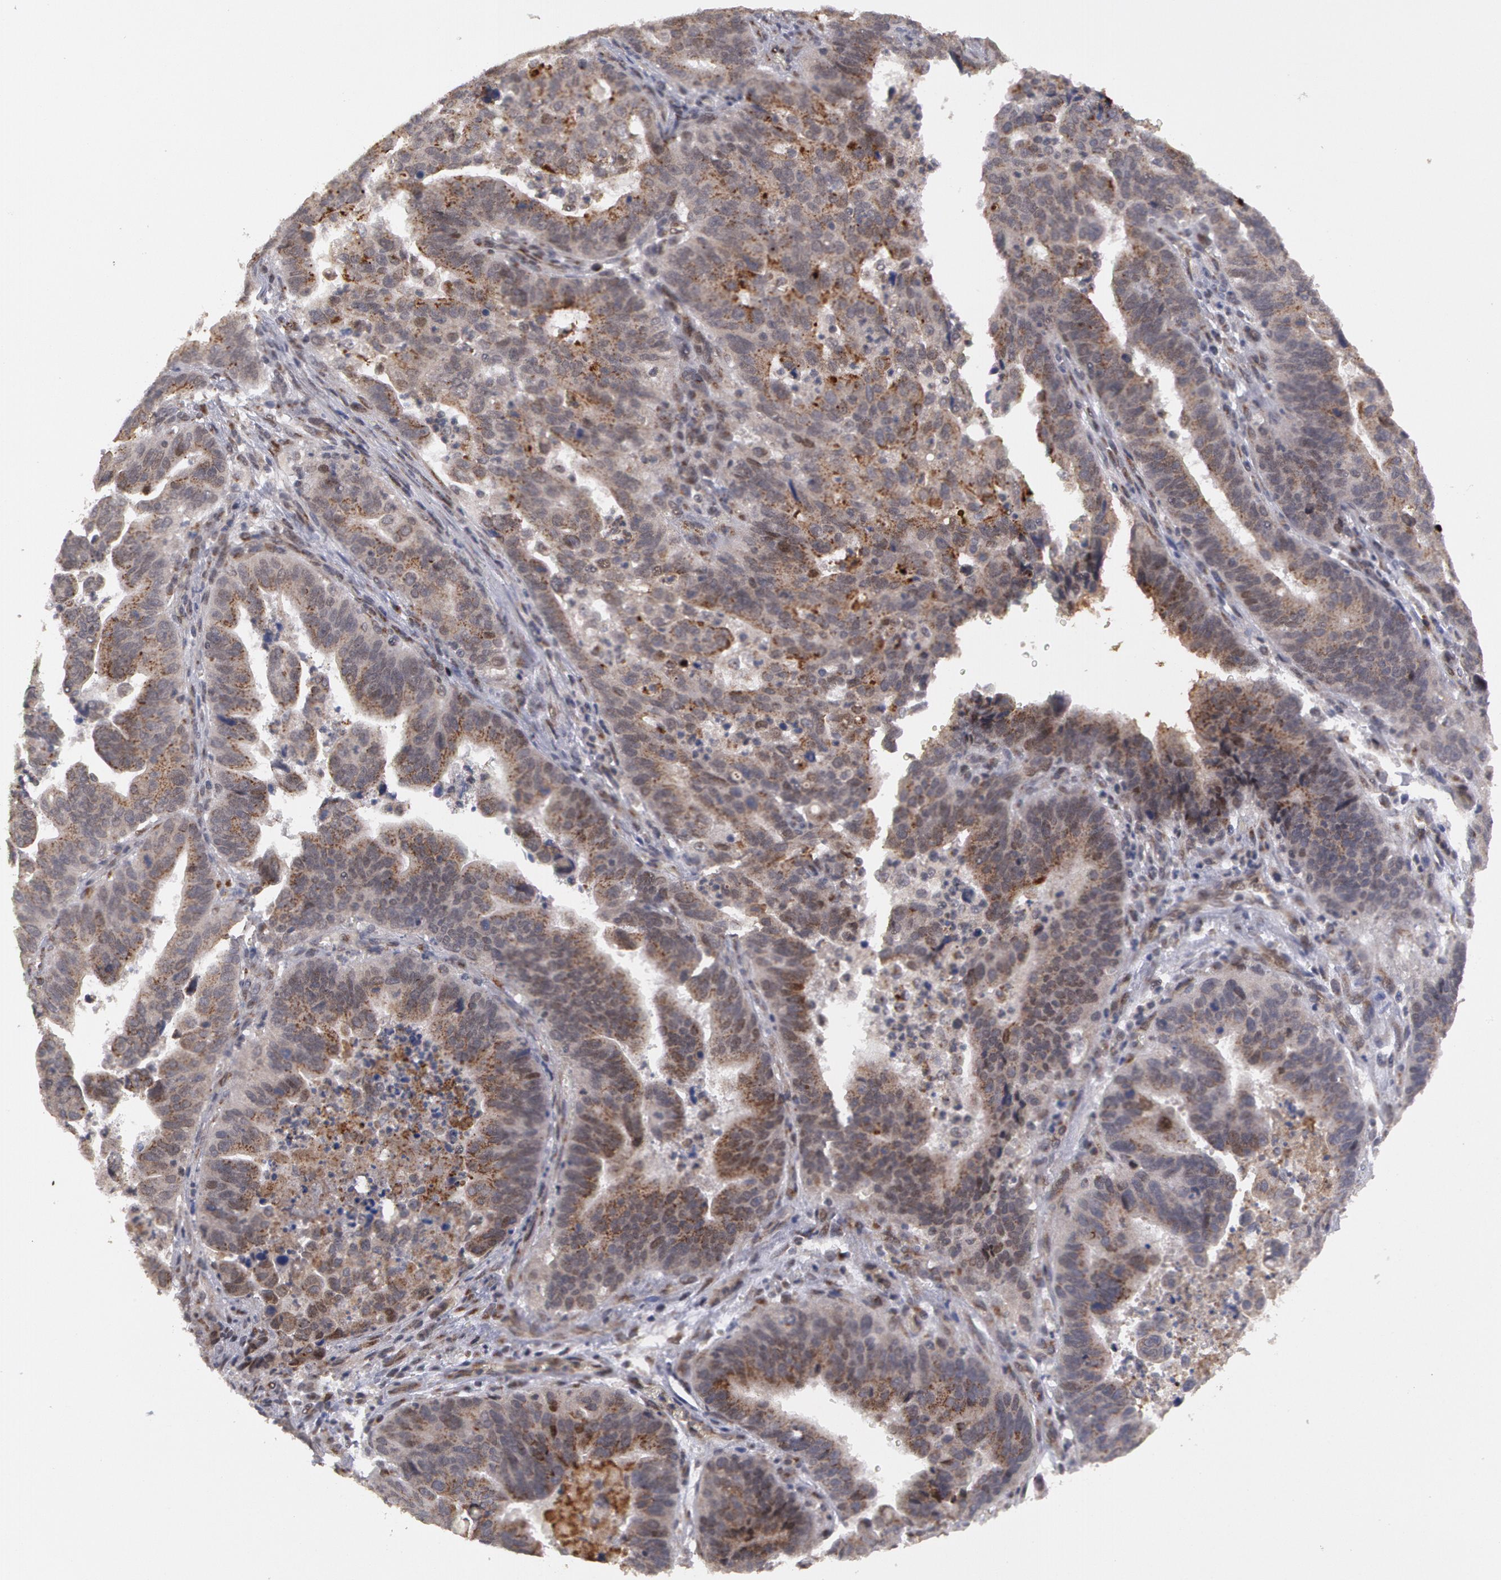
{"staining": {"intensity": "negative", "quantity": "none", "location": "none"}, "tissue": "stomach cancer", "cell_type": "Tumor cells", "image_type": "cancer", "snomed": [{"axis": "morphology", "description": "Adenocarcinoma, NOS"}, {"axis": "topography", "description": "Stomach, upper"}], "caption": "This is an IHC photomicrograph of adenocarcinoma (stomach). There is no positivity in tumor cells.", "gene": "STX5", "patient": {"sex": "female", "age": 50}}